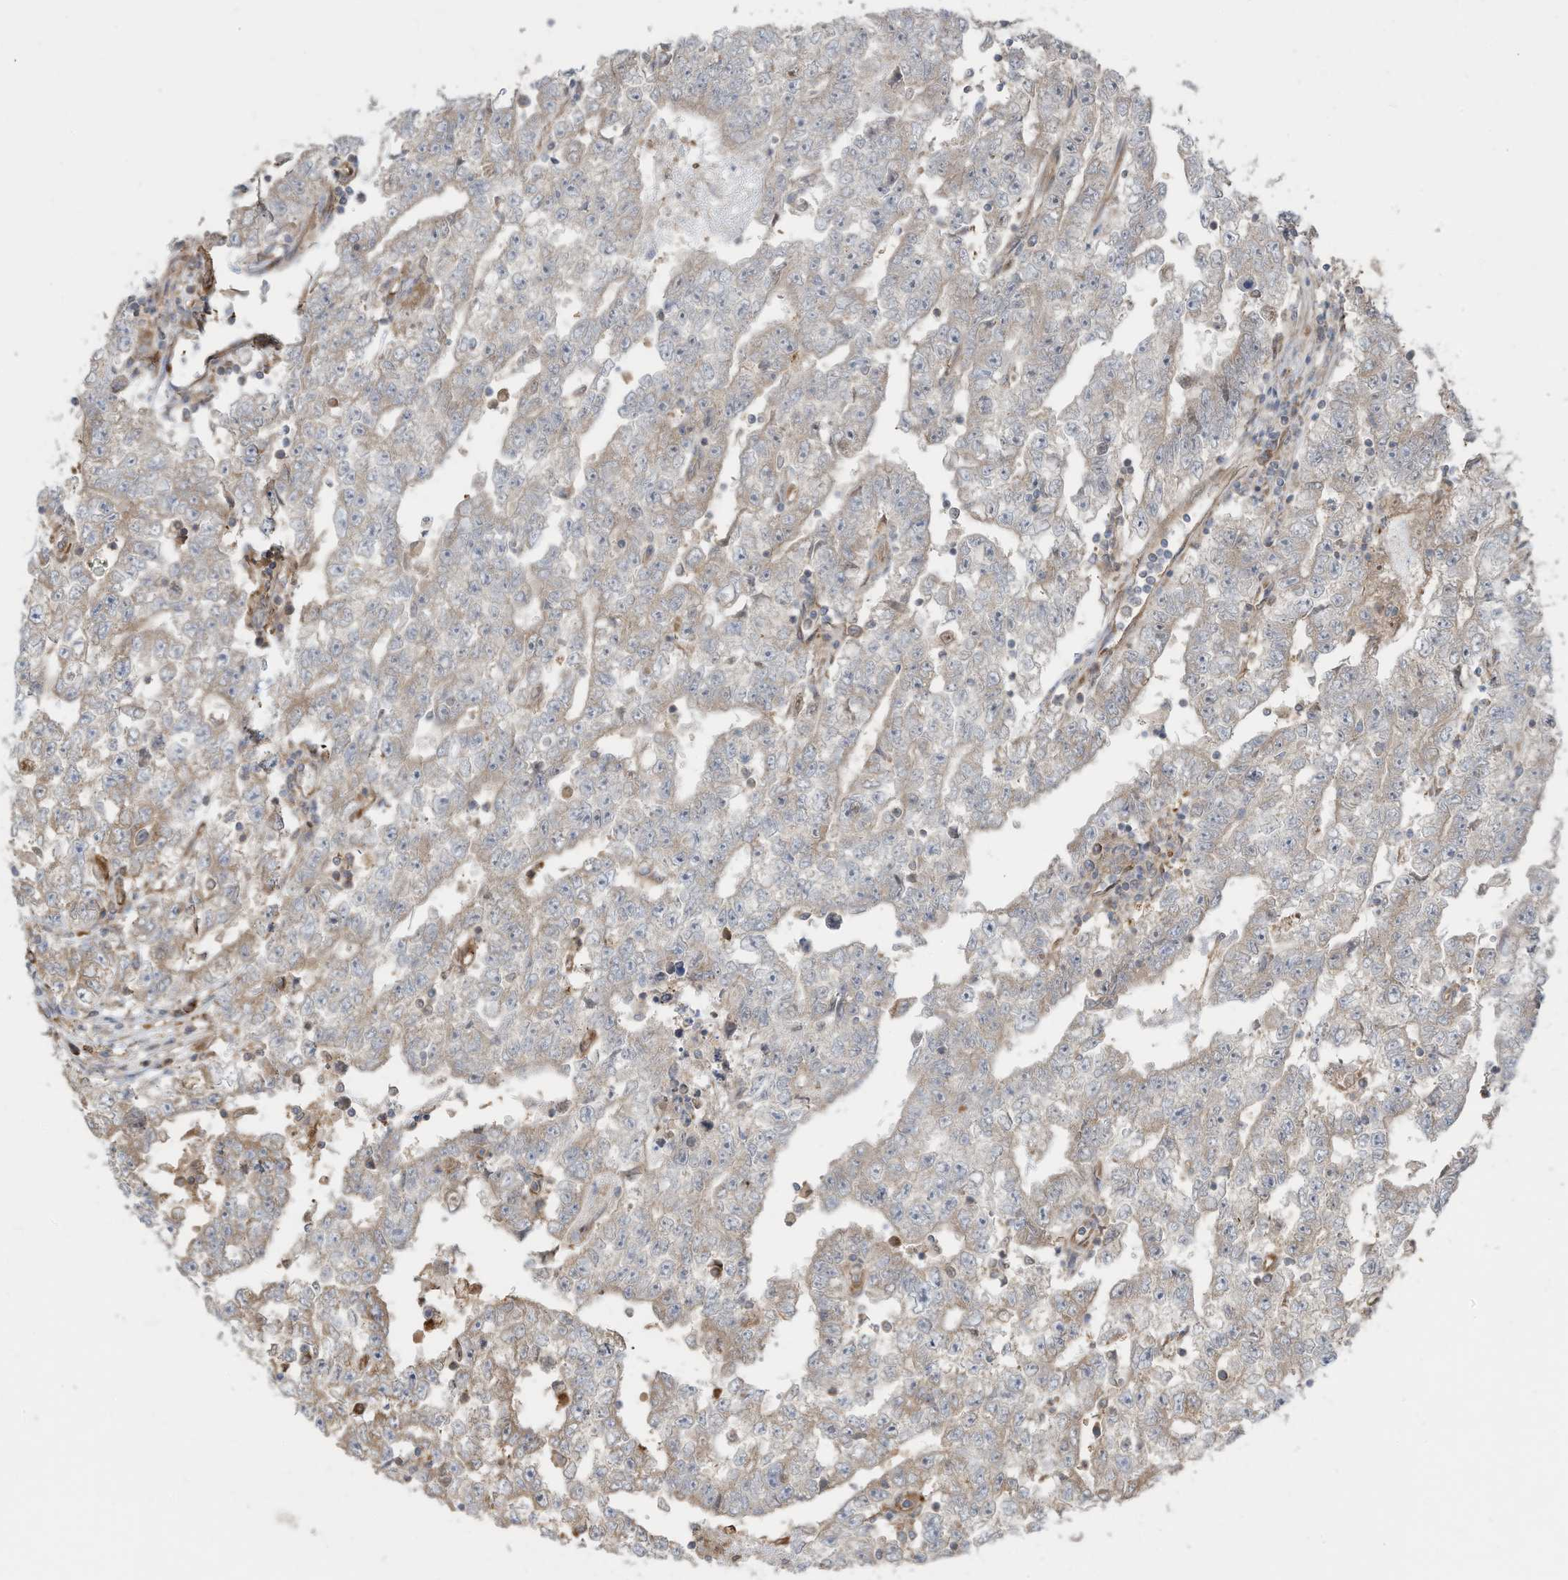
{"staining": {"intensity": "weak", "quantity": "<25%", "location": "cytoplasmic/membranous"}, "tissue": "testis cancer", "cell_type": "Tumor cells", "image_type": "cancer", "snomed": [{"axis": "morphology", "description": "Carcinoma, Embryonal, NOS"}, {"axis": "topography", "description": "Testis"}], "caption": "Testis cancer stained for a protein using immunohistochemistry displays no staining tumor cells.", "gene": "USE1", "patient": {"sex": "male", "age": 25}}